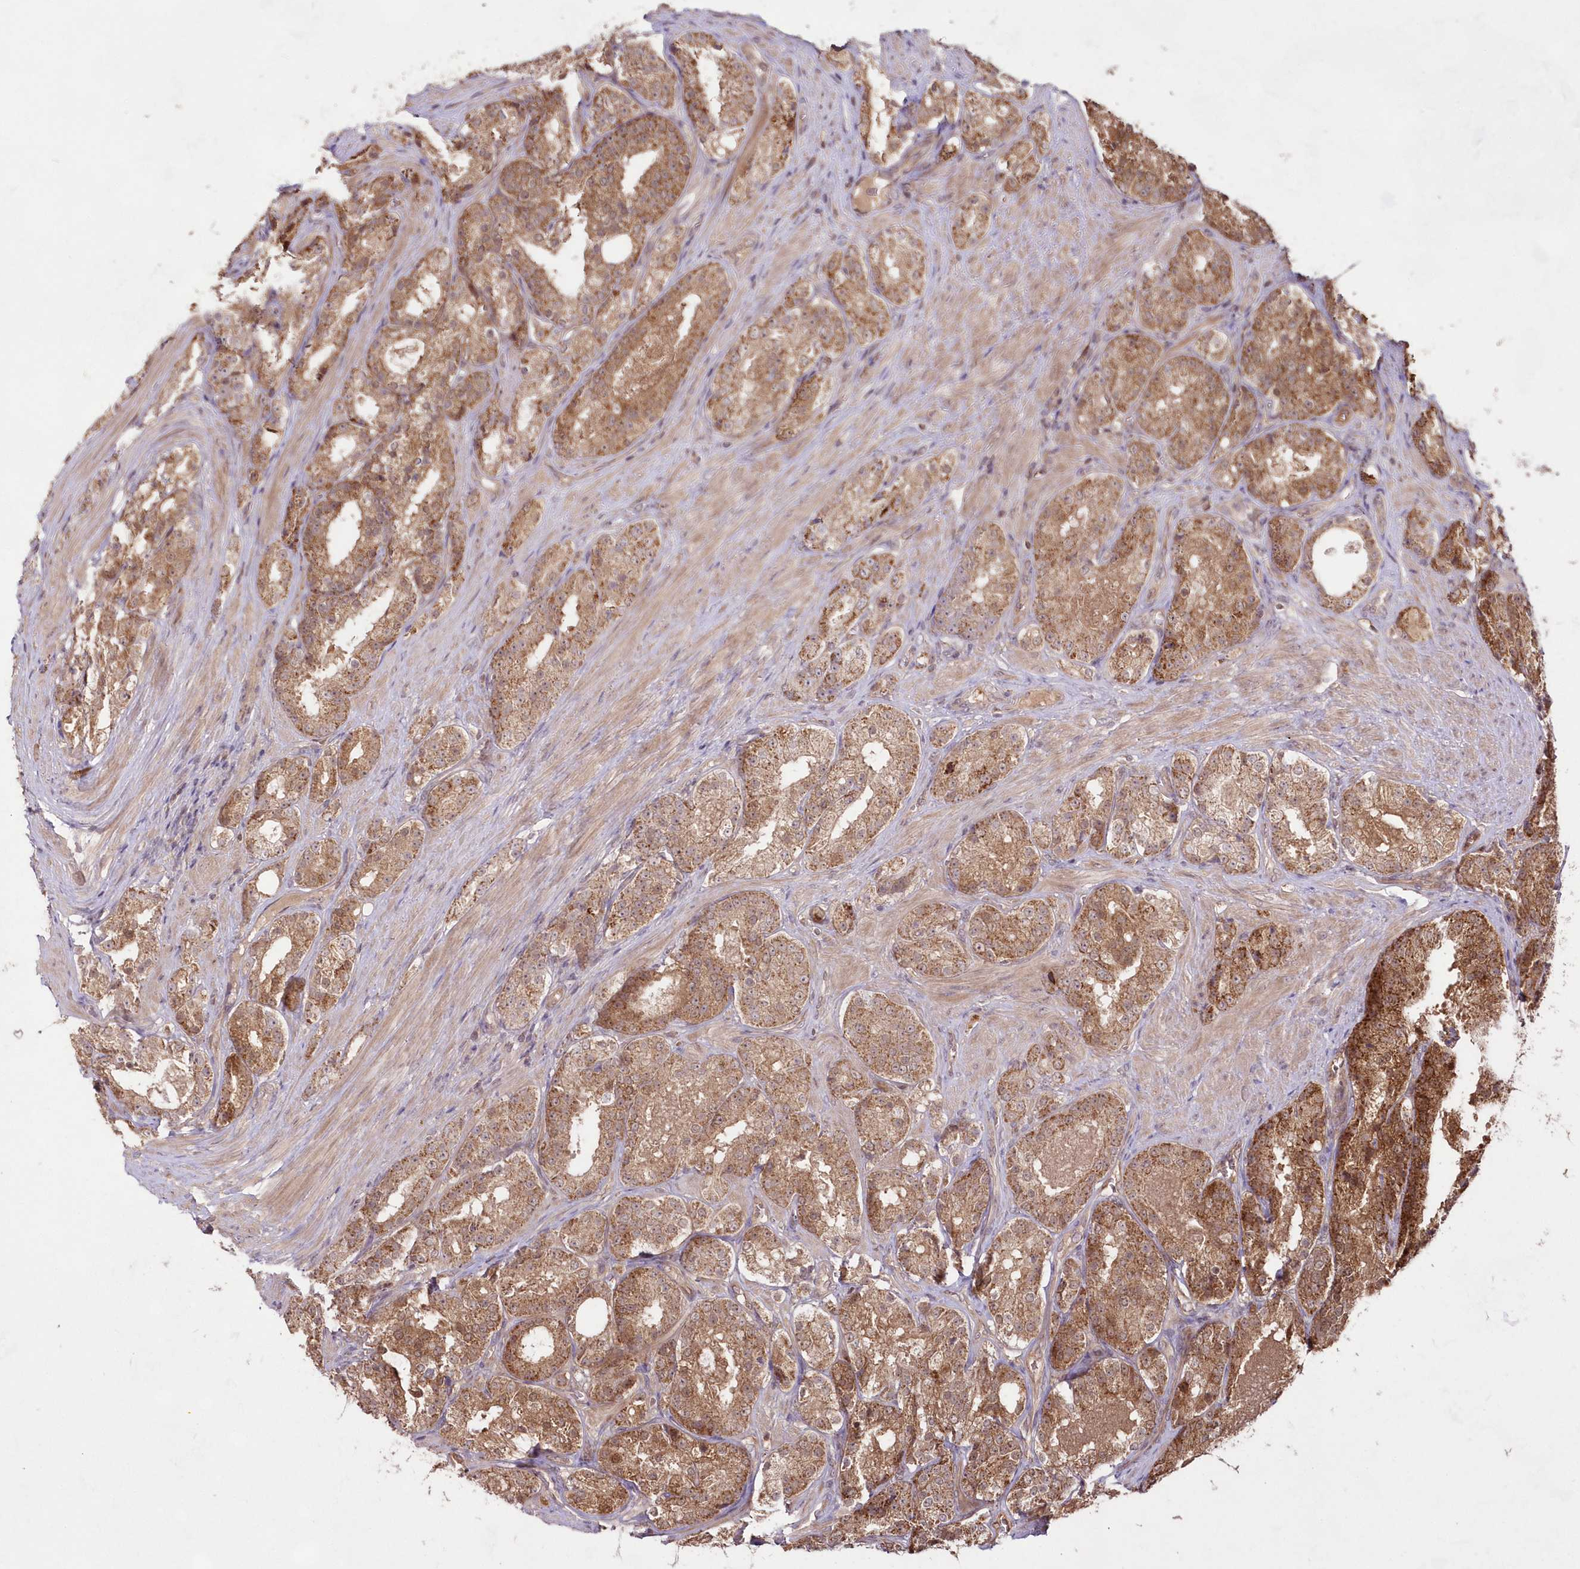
{"staining": {"intensity": "moderate", "quantity": ">75%", "location": "cytoplasmic/membranous"}, "tissue": "prostate cancer", "cell_type": "Tumor cells", "image_type": "cancer", "snomed": [{"axis": "morphology", "description": "Adenocarcinoma, High grade"}, {"axis": "topography", "description": "Prostate"}], "caption": "Human prostate cancer stained with a protein marker demonstrates moderate staining in tumor cells.", "gene": "IMPA1", "patient": {"sex": "male", "age": 60}}